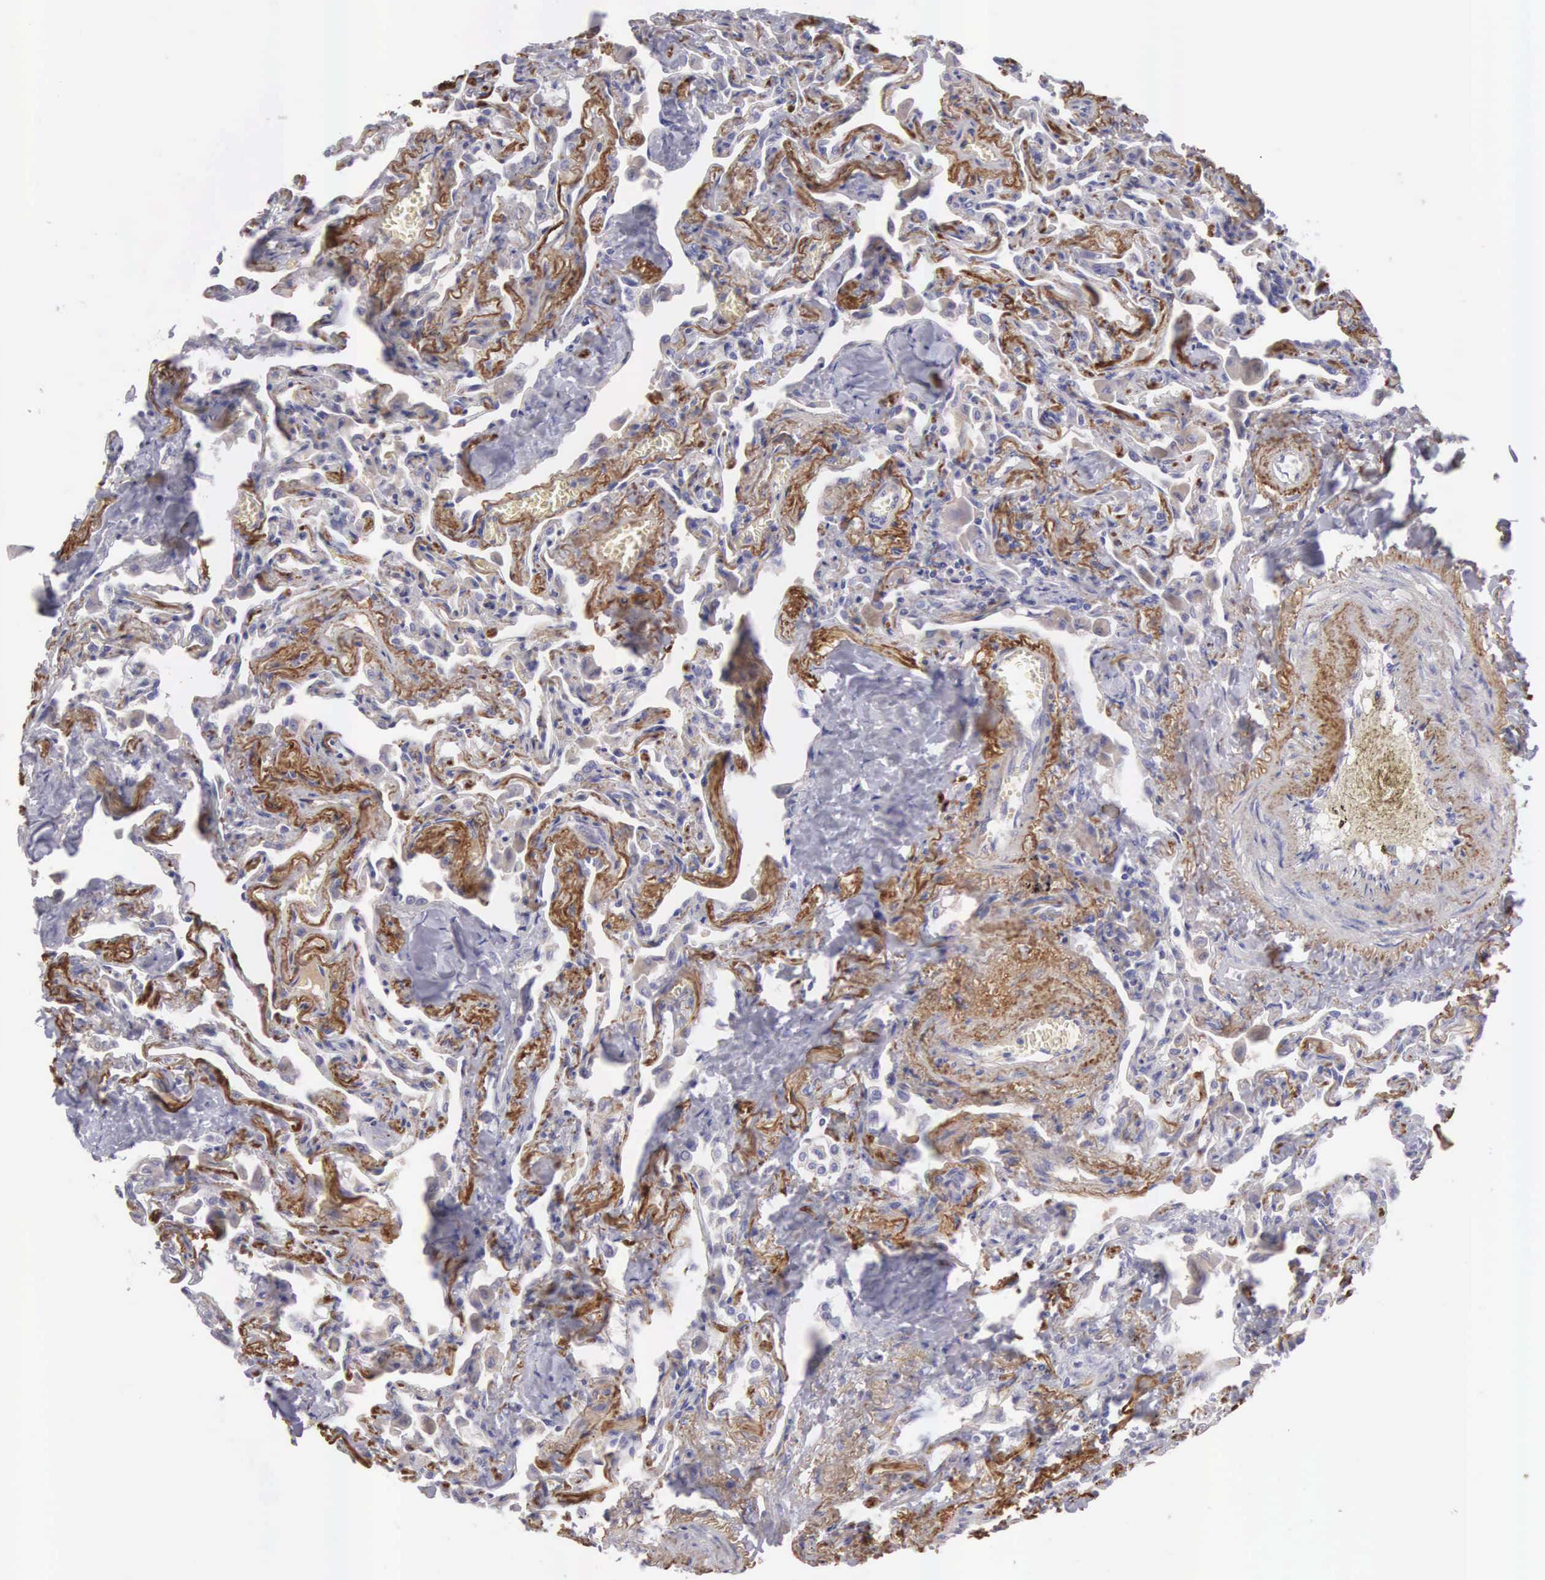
{"staining": {"intensity": "negative", "quantity": "none", "location": "none"}, "tissue": "lung", "cell_type": "Alveolar cells", "image_type": "normal", "snomed": [{"axis": "morphology", "description": "Normal tissue, NOS"}, {"axis": "topography", "description": "Lung"}], "caption": "Immunohistochemistry of benign human lung displays no staining in alveolar cells. The staining was performed using DAB (3,3'-diaminobenzidine) to visualize the protein expression in brown, while the nuclei were stained in blue with hematoxylin (Magnification: 20x).", "gene": "CLU", "patient": {"sex": "male", "age": 73}}